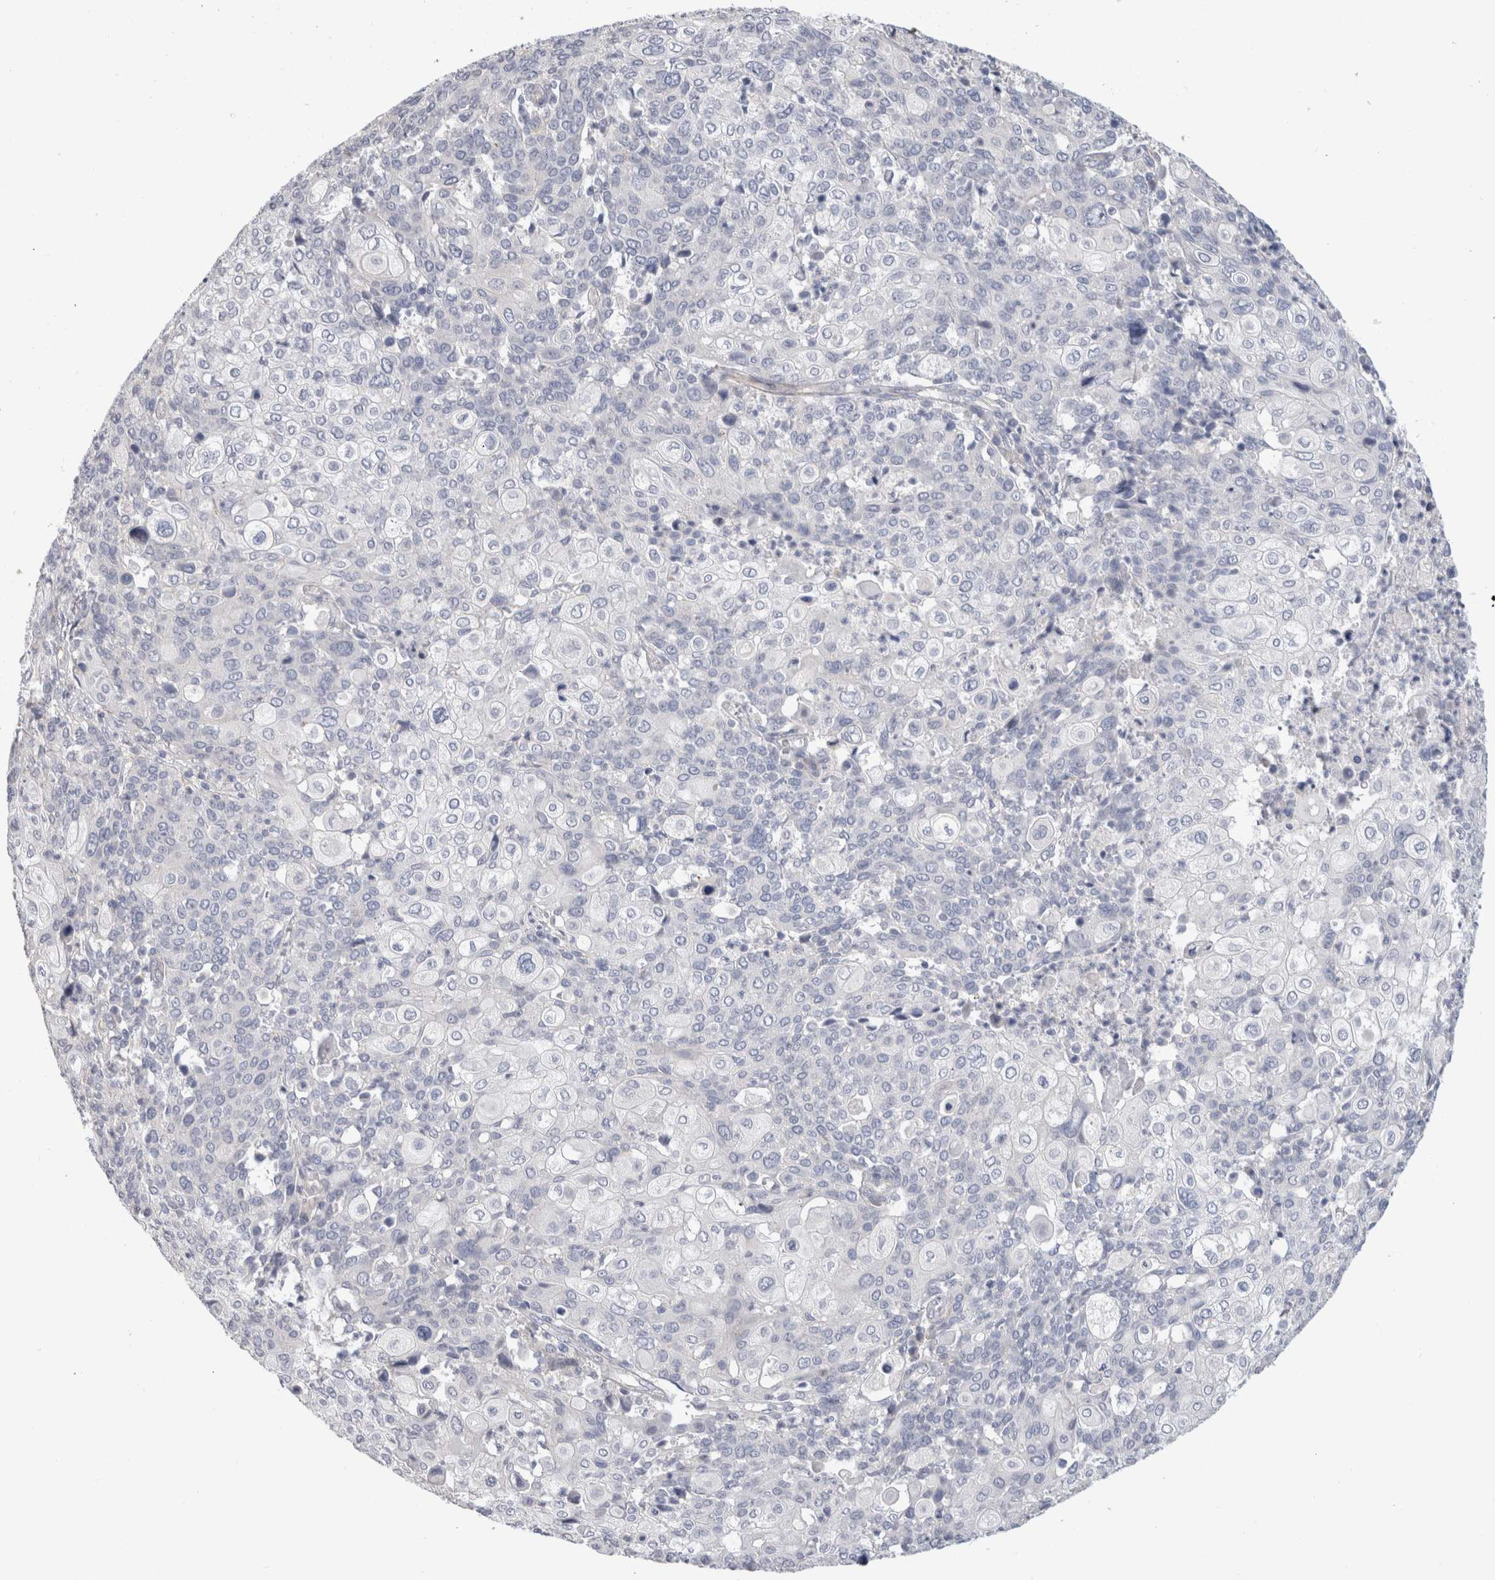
{"staining": {"intensity": "negative", "quantity": "none", "location": "none"}, "tissue": "cervical cancer", "cell_type": "Tumor cells", "image_type": "cancer", "snomed": [{"axis": "morphology", "description": "Squamous cell carcinoma, NOS"}, {"axis": "topography", "description": "Cervix"}], "caption": "Tumor cells are negative for brown protein staining in cervical squamous cell carcinoma.", "gene": "AFP", "patient": {"sex": "female", "age": 40}}